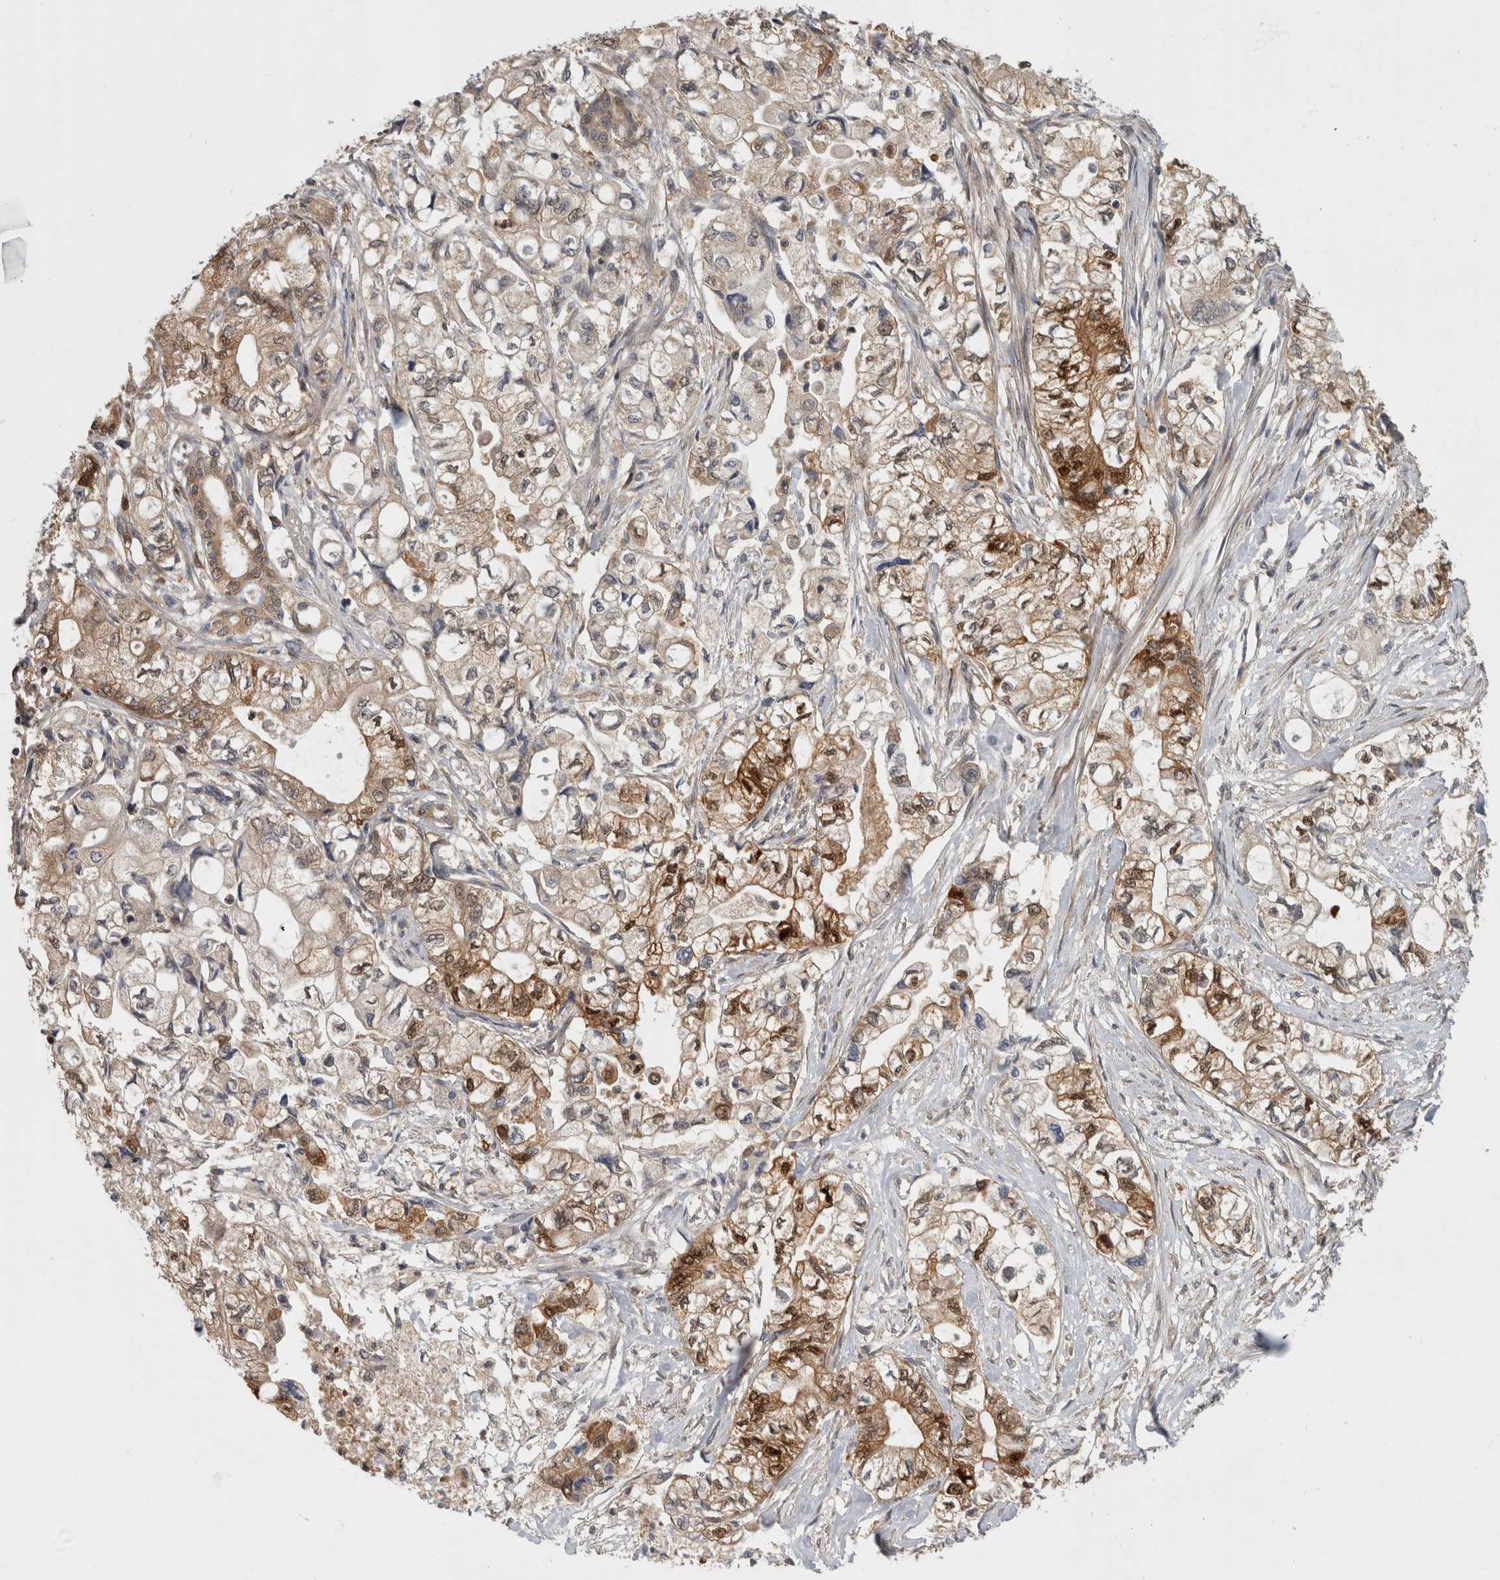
{"staining": {"intensity": "moderate", "quantity": "<25%", "location": "cytoplasmic/membranous,nuclear"}, "tissue": "pancreatic cancer", "cell_type": "Tumor cells", "image_type": "cancer", "snomed": [{"axis": "morphology", "description": "Adenocarcinoma, NOS"}, {"axis": "topography", "description": "Pancreas"}], "caption": "Immunohistochemical staining of pancreatic adenocarcinoma exhibits moderate cytoplasmic/membranous and nuclear protein staining in about <25% of tumor cells. (Stains: DAB in brown, nuclei in blue, Microscopy: brightfield microscopy at high magnification).", "gene": "PGM1", "patient": {"sex": "male", "age": 79}}